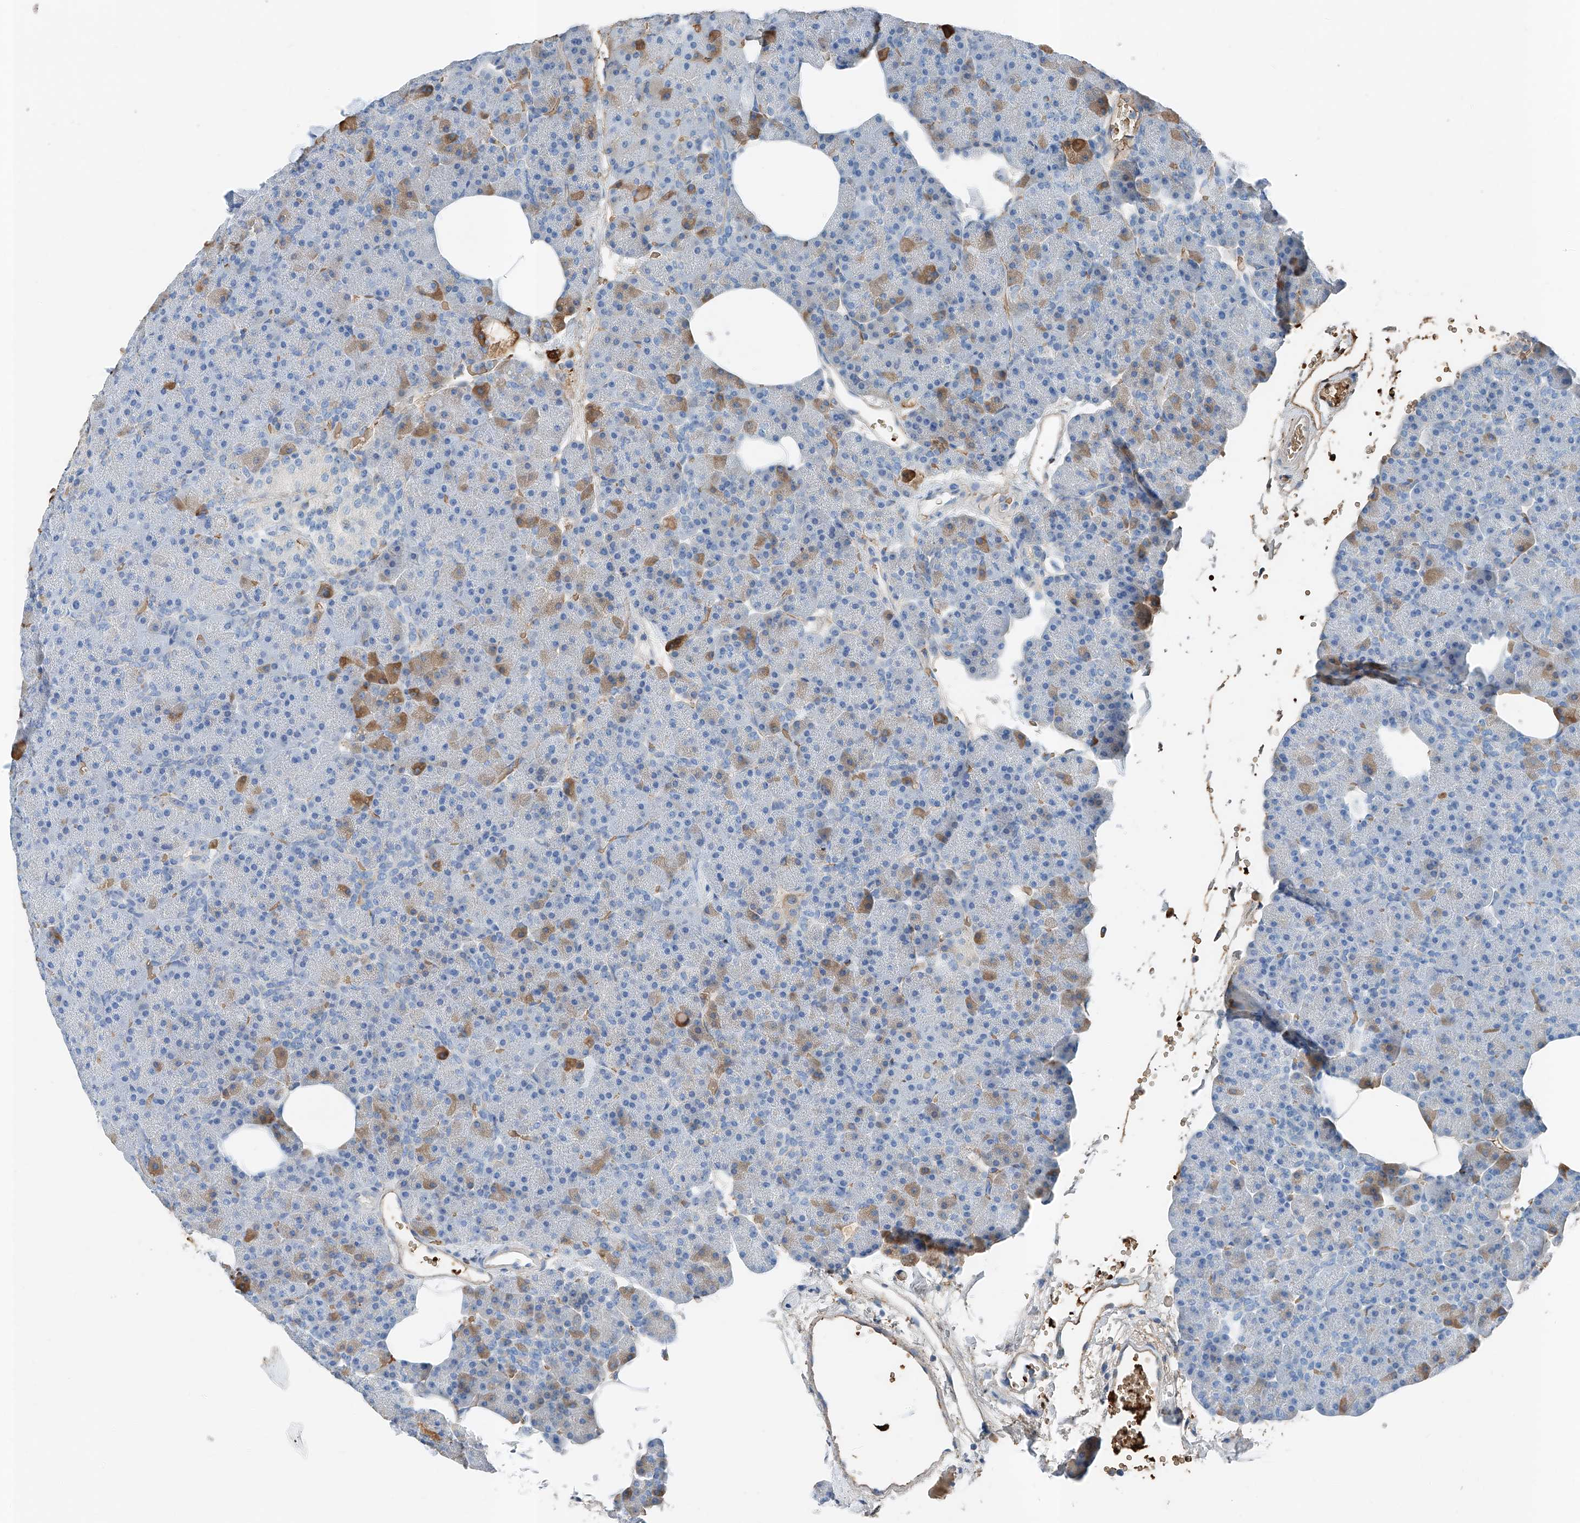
{"staining": {"intensity": "moderate", "quantity": "<25%", "location": "cytoplasmic/membranous"}, "tissue": "pancreas", "cell_type": "Exocrine glandular cells", "image_type": "normal", "snomed": [{"axis": "morphology", "description": "Normal tissue, NOS"}, {"axis": "morphology", "description": "Carcinoid, malignant, NOS"}, {"axis": "topography", "description": "Pancreas"}], "caption": "A low amount of moderate cytoplasmic/membranous expression is seen in approximately <25% of exocrine glandular cells in benign pancreas. (brown staining indicates protein expression, while blue staining denotes nuclei).", "gene": "PRSS23", "patient": {"sex": "female", "age": 35}}